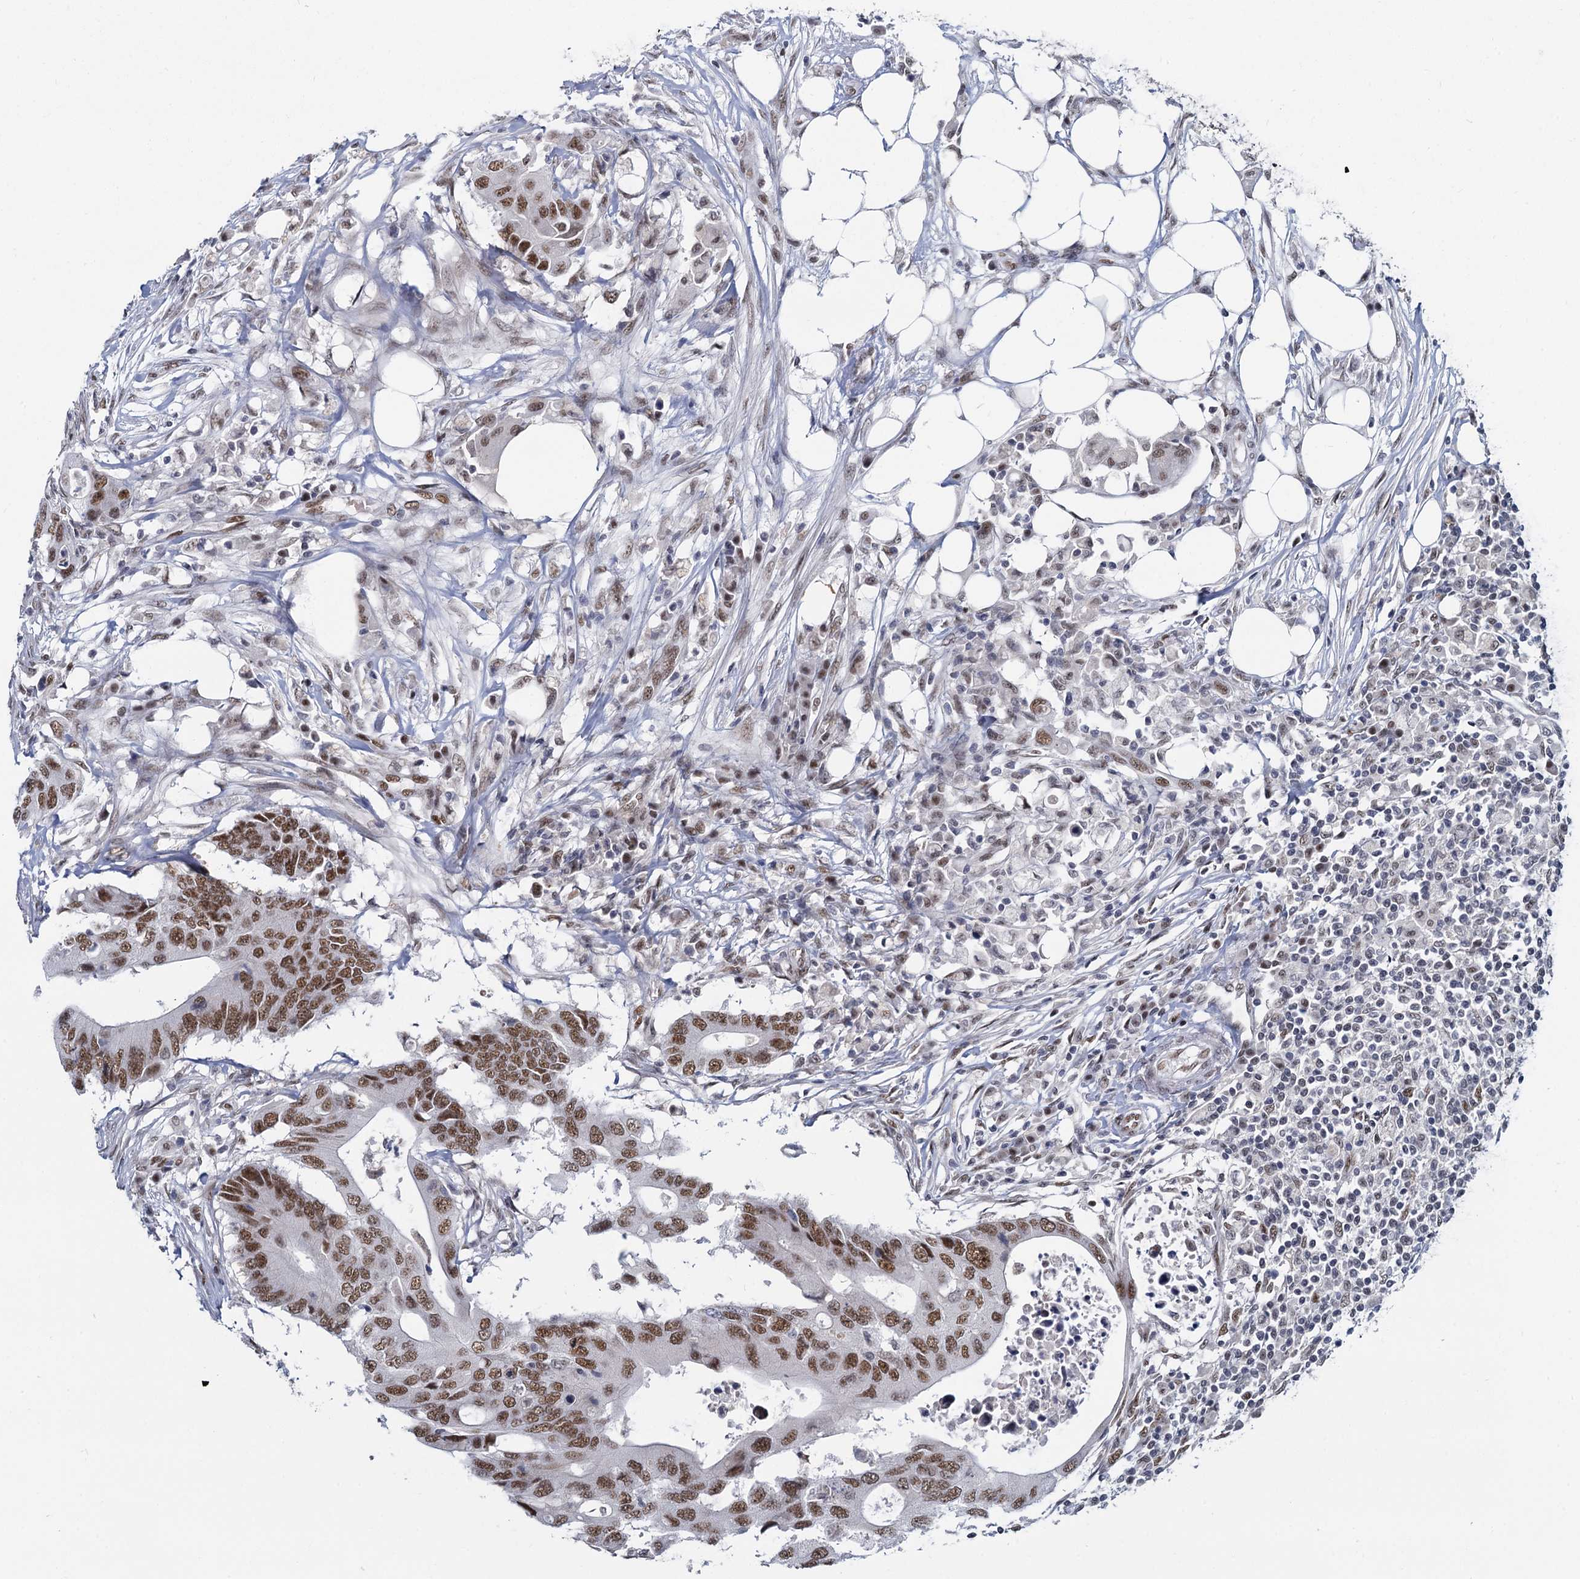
{"staining": {"intensity": "moderate", "quantity": ">75%", "location": "nuclear"}, "tissue": "colorectal cancer", "cell_type": "Tumor cells", "image_type": "cancer", "snomed": [{"axis": "morphology", "description": "Adenocarcinoma, NOS"}, {"axis": "topography", "description": "Colon"}], "caption": "Moderate nuclear protein positivity is appreciated in approximately >75% of tumor cells in colorectal adenocarcinoma.", "gene": "RPRD1A", "patient": {"sex": "male", "age": 71}}